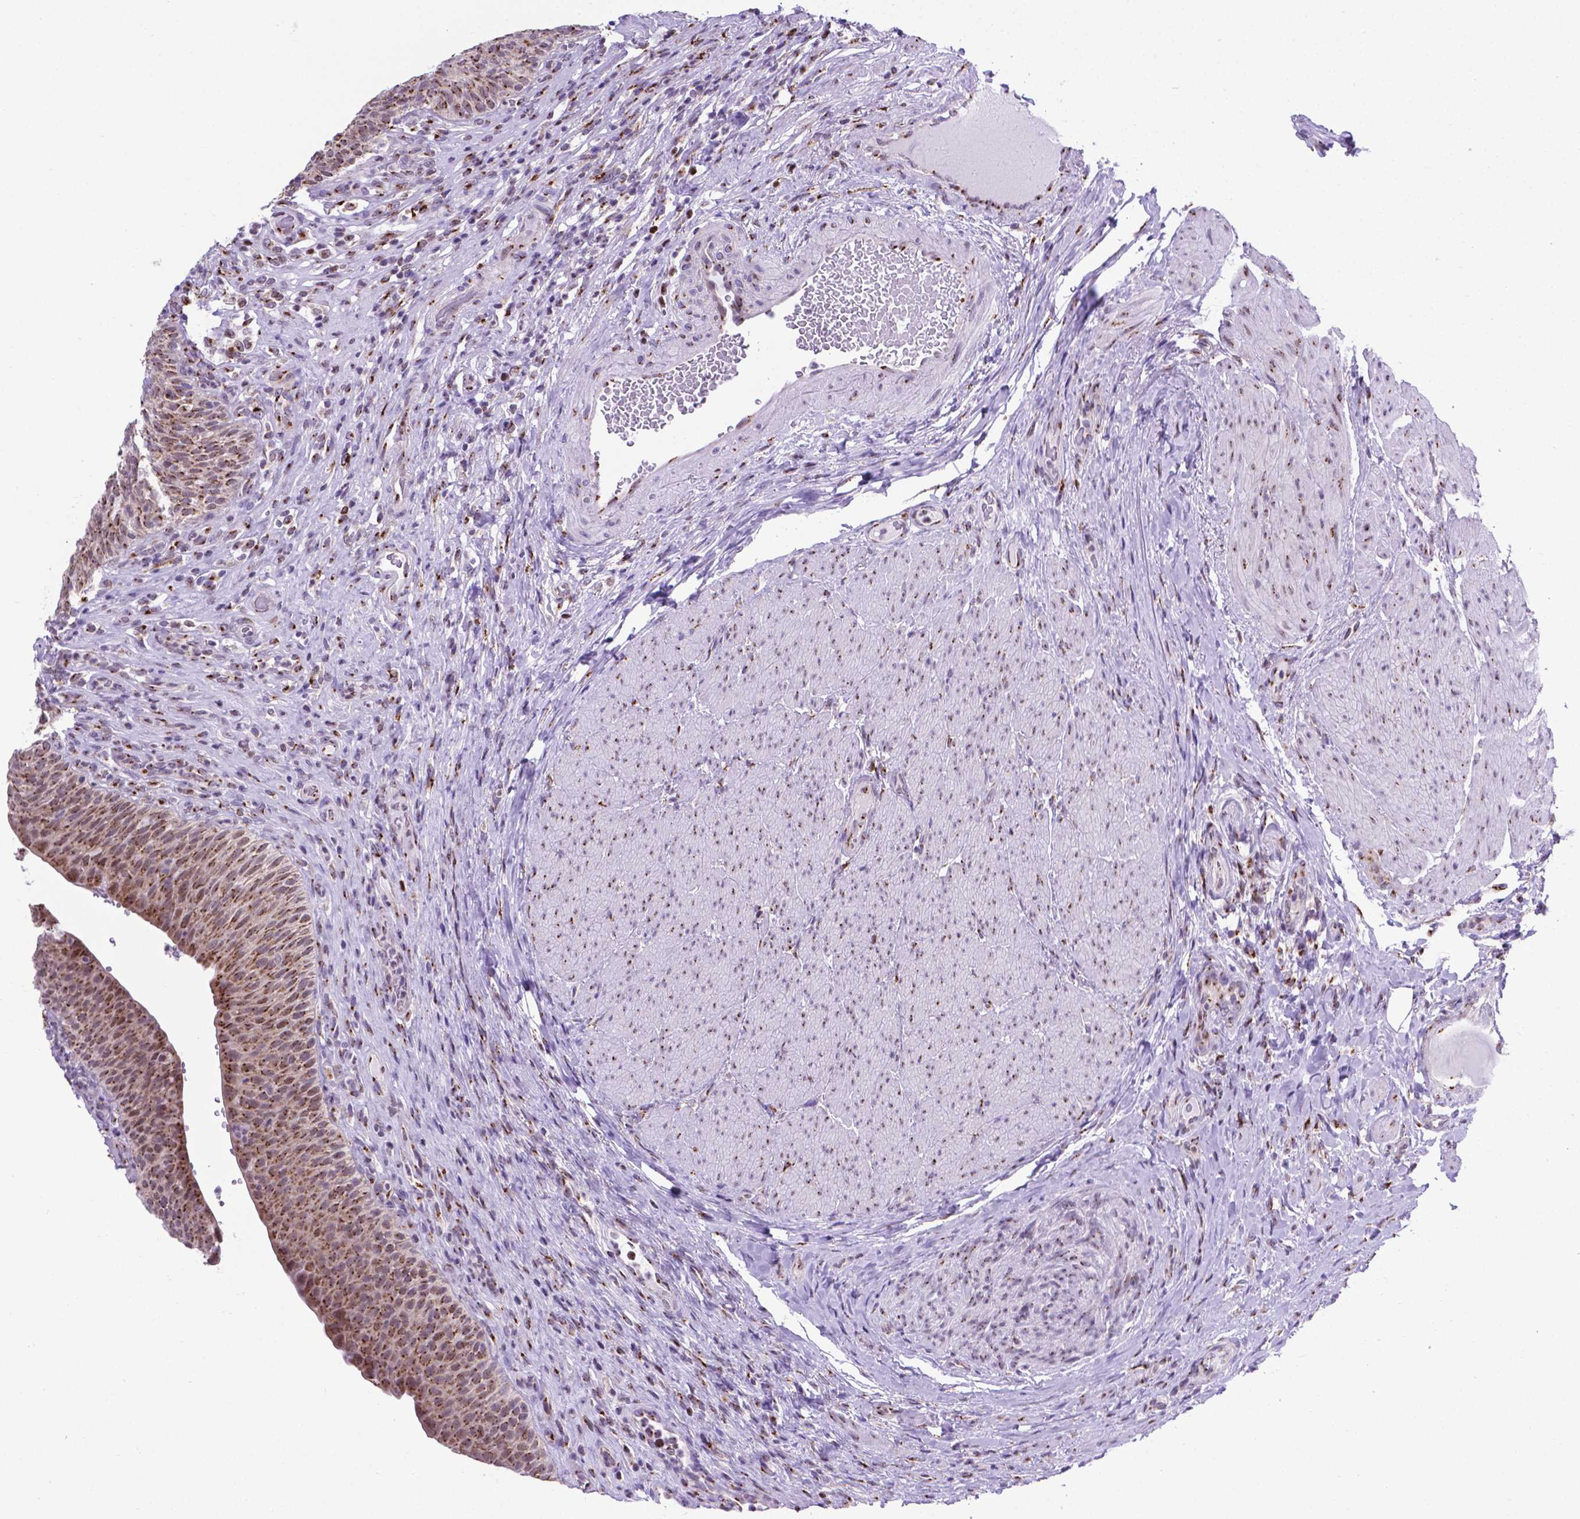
{"staining": {"intensity": "moderate", "quantity": ">75%", "location": "cytoplasmic/membranous"}, "tissue": "urinary bladder", "cell_type": "Urothelial cells", "image_type": "normal", "snomed": [{"axis": "morphology", "description": "Normal tissue, NOS"}, {"axis": "topography", "description": "Urinary bladder"}, {"axis": "topography", "description": "Peripheral nerve tissue"}], "caption": "A brown stain labels moderate cytoplasmic/membranous positivity of a protein in urothelial cells of benign human urinary bladder.", "gene": "MRPL10", "patient": {"sex": "male", "age": 66}}